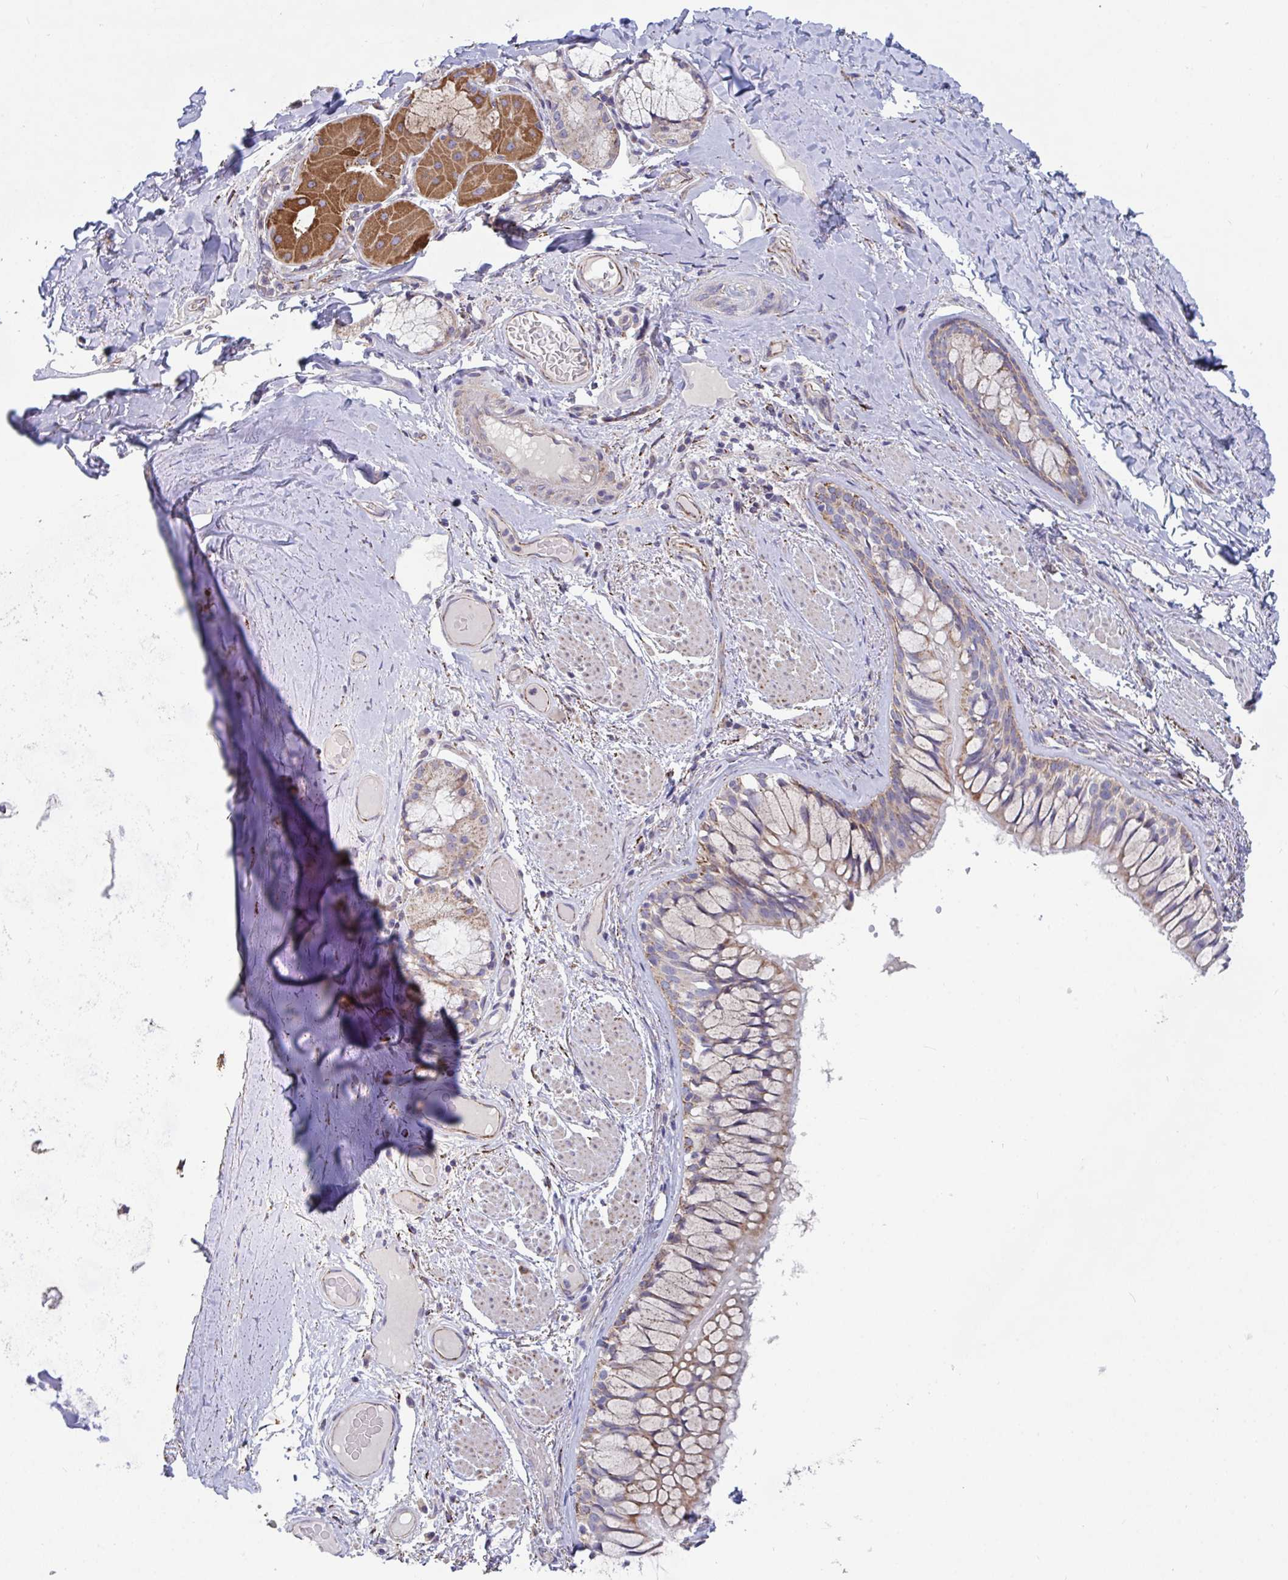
{"staining": {"intensity": "negative", "quantity": "none", "location": "none"}, "tissue": "adipose tissue", "cell_type": "Adipocytes", "image_type": "normal", "snomed": [{"axis": "morphology", "description": "Normal tissue, NOS"}, {"axis": "topography", "description": "Cartilage tissue"}, {"axis": "topography", "description": "Bronchus"}], "caption": "Immunohistochemistry micrograph of unremarkable human adipose tissue stained for a protein (brown), which exhibits no positivity in adipocytes.", "gene": "FAM156A", "patient": {"sex": "male", "age": 64}}